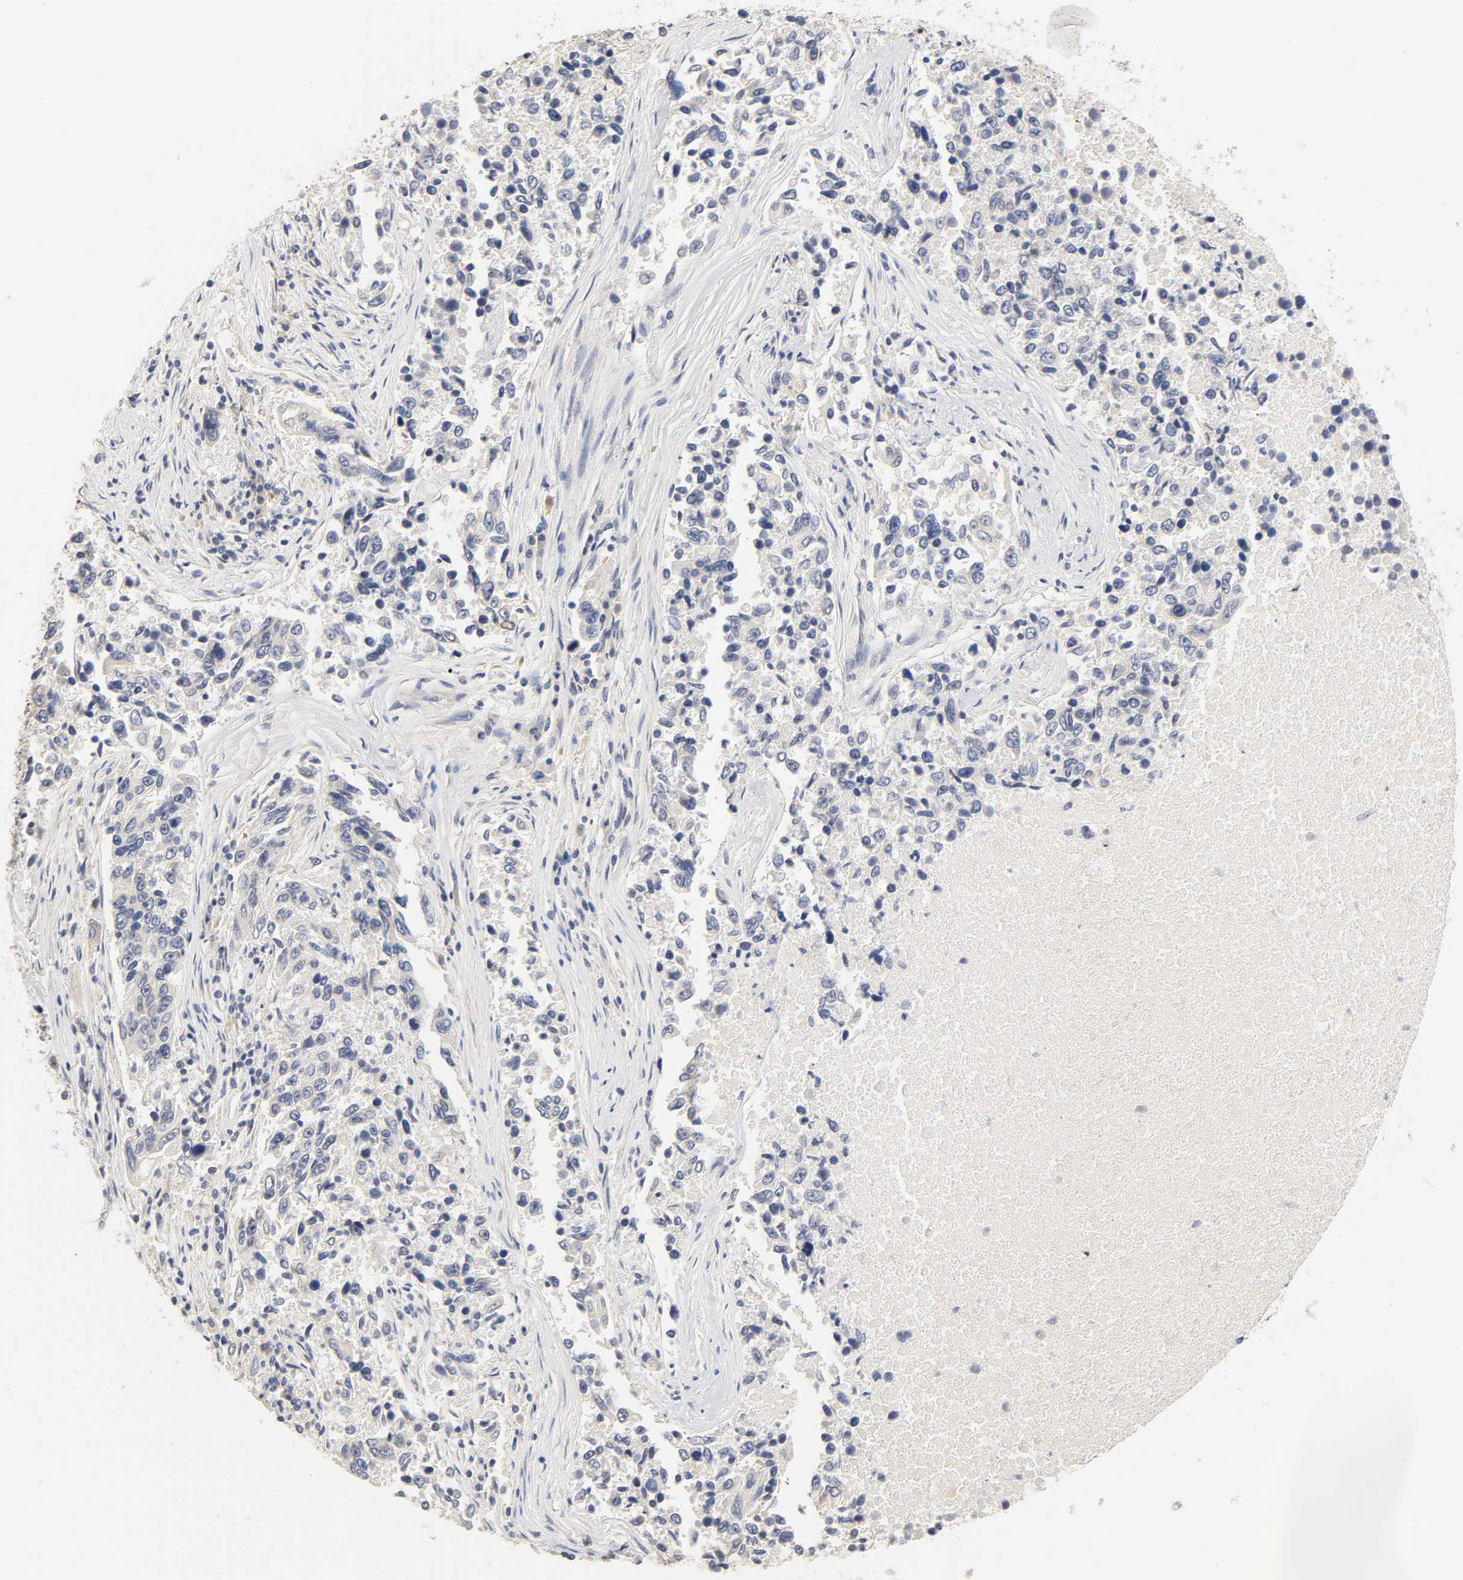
{"staining": {"intensity": "negative", "quantity": "none", "location": "none"}, "tissue": "lung cancer", "cell_type": "Tumor cells", "image_type": "cancer", "snomed": [{"axis": "morphology", "description": "Adenocarcinoma, NOS"}, {"axis": "topography", "description": "Lung"}], "caption": "Tumor cells show no significant protein expression in lung cancer.", "gene": "OVOL1", "patient": {"sex": "male", "age": 84}}